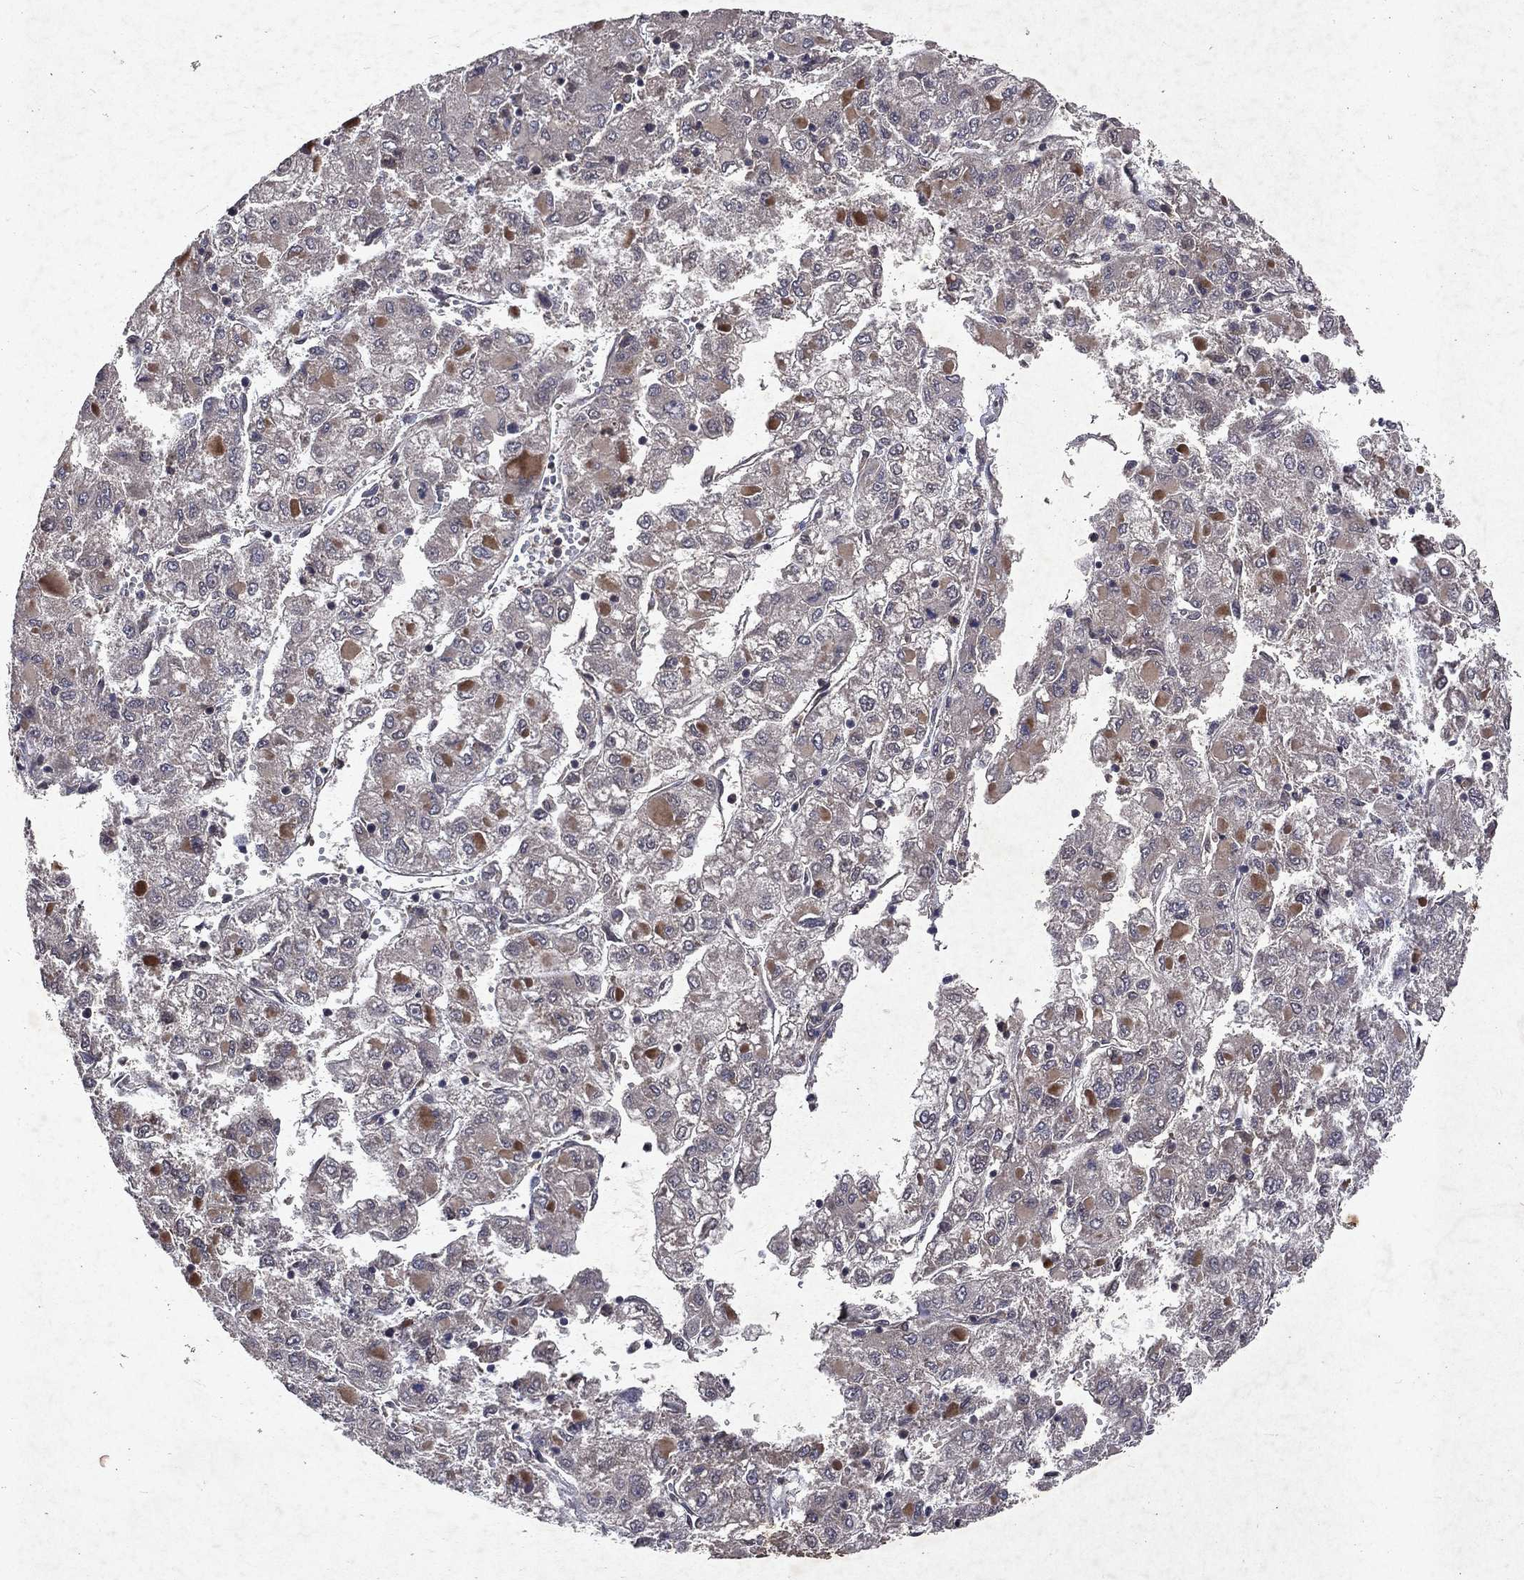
{"staining": {"intensity": "moderate", "quantity": "<25%", "location": "cytoplasmic/membranous,nuclear"}, "tissue": "liver cancer", "cell_type": "Tumor cells", "image_type": "cancer", "snomed": [{"axis": "morphology", "description": "Carcinoma, Hepatocellular, NOS"}, {"axis": "topography", "description": "Liver"}], "caption": "IHC histopathology image of human liver cancer stained for a protein (brown), which reveals low levels of moderate cytoplasmic/membranous and nuclear expression in approximately <25% of tumor cells.", "gene": "MTAP", "patient": {"sex": "male", "age": 40}}